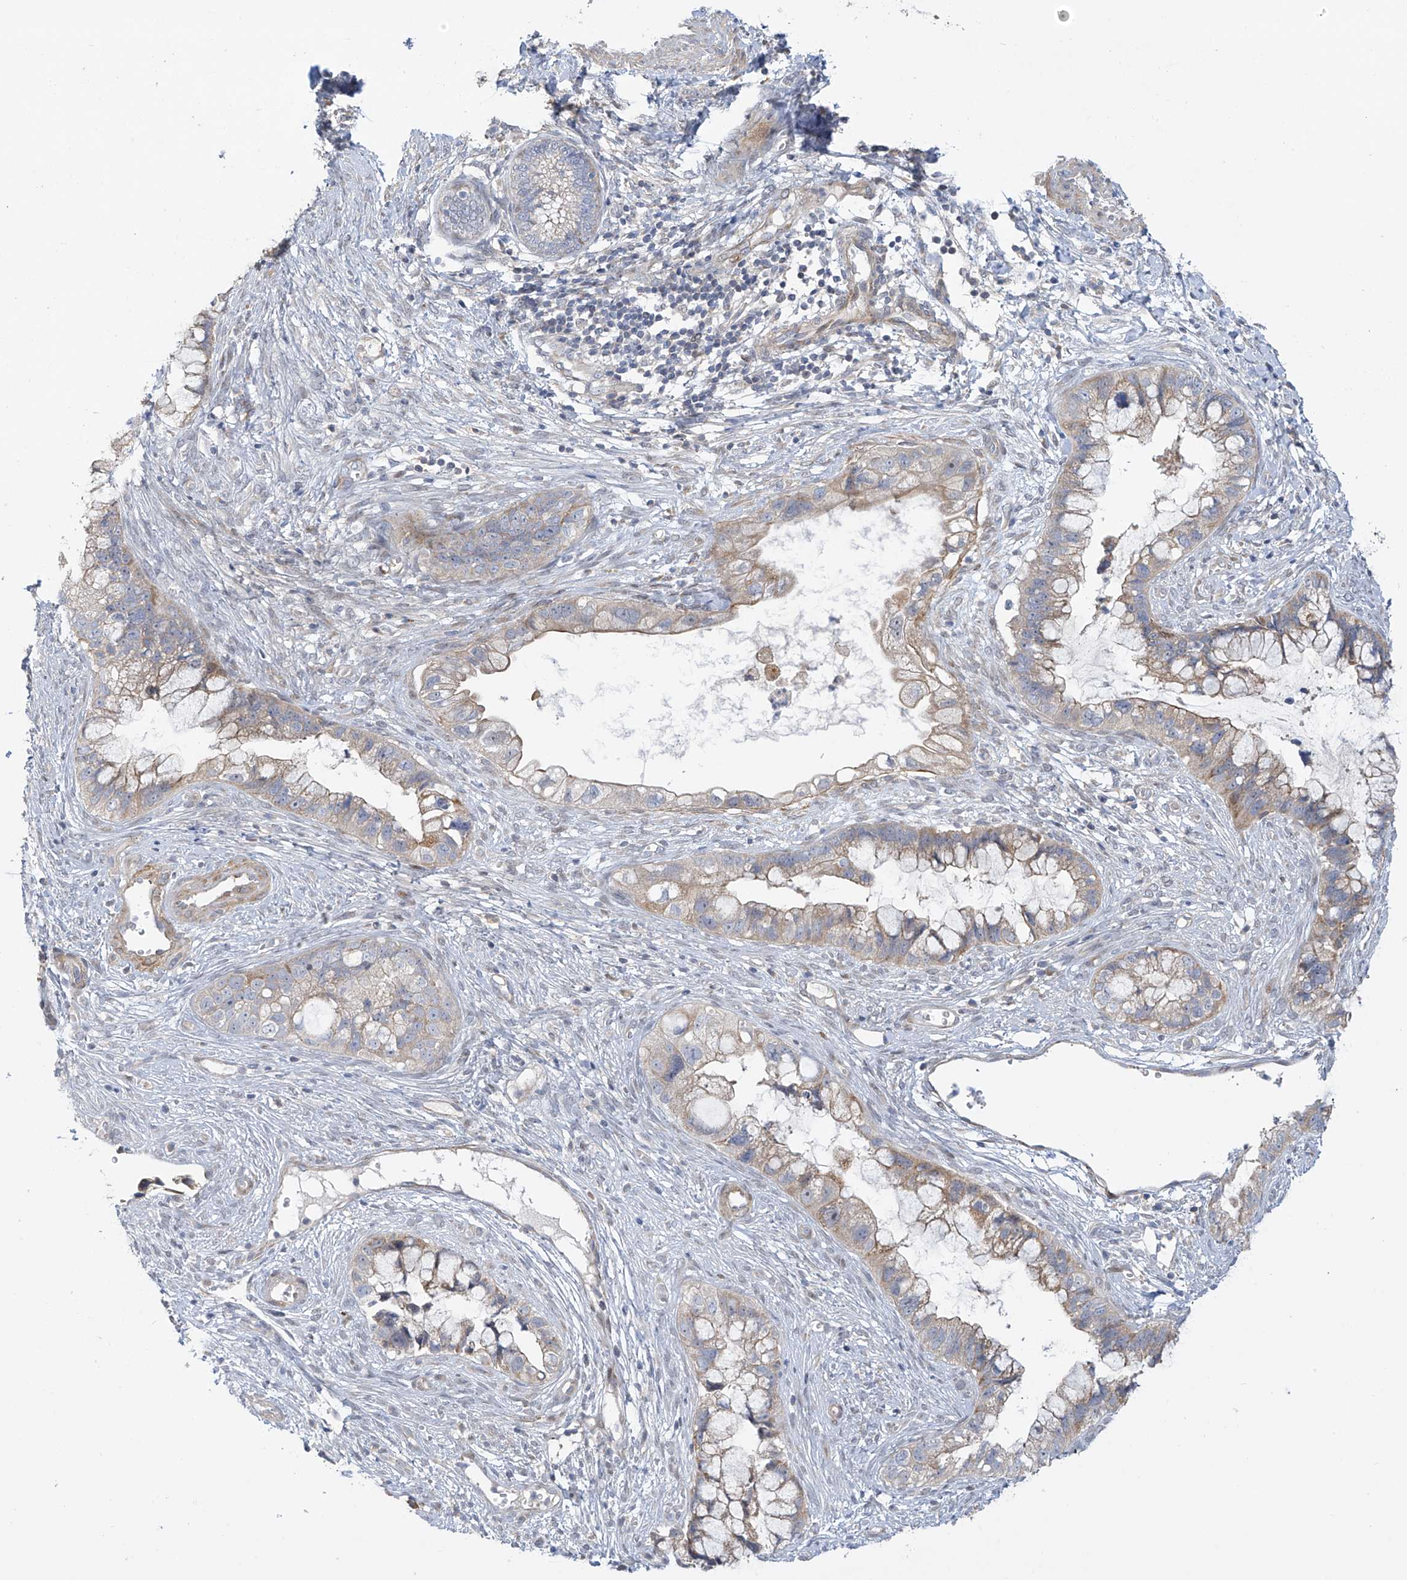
{"staining": {"intensity": "weak", "quantity": "25%-75%", "location": "cytoplasmic/membranous"}, "tissue": "cervical cancer", "cell_type": "Tumor cells", "image_type": "cancer", "snomed": [{"axis": "morphology", "description": "Adenocarcinoma, NOS"}, {"axis": "topography", "description": "Cervix"}], "caption": "High-power microscopy captured an immunohistochemistry (IHC) photomicrograph of cervical cancer (adenocarcinoma), revealing weak cytoplasmic/membranous expression in about 25%-75% of tumor cells.", "gene": "ZNF641", "patient": {"sex": "female", "age": 44}}